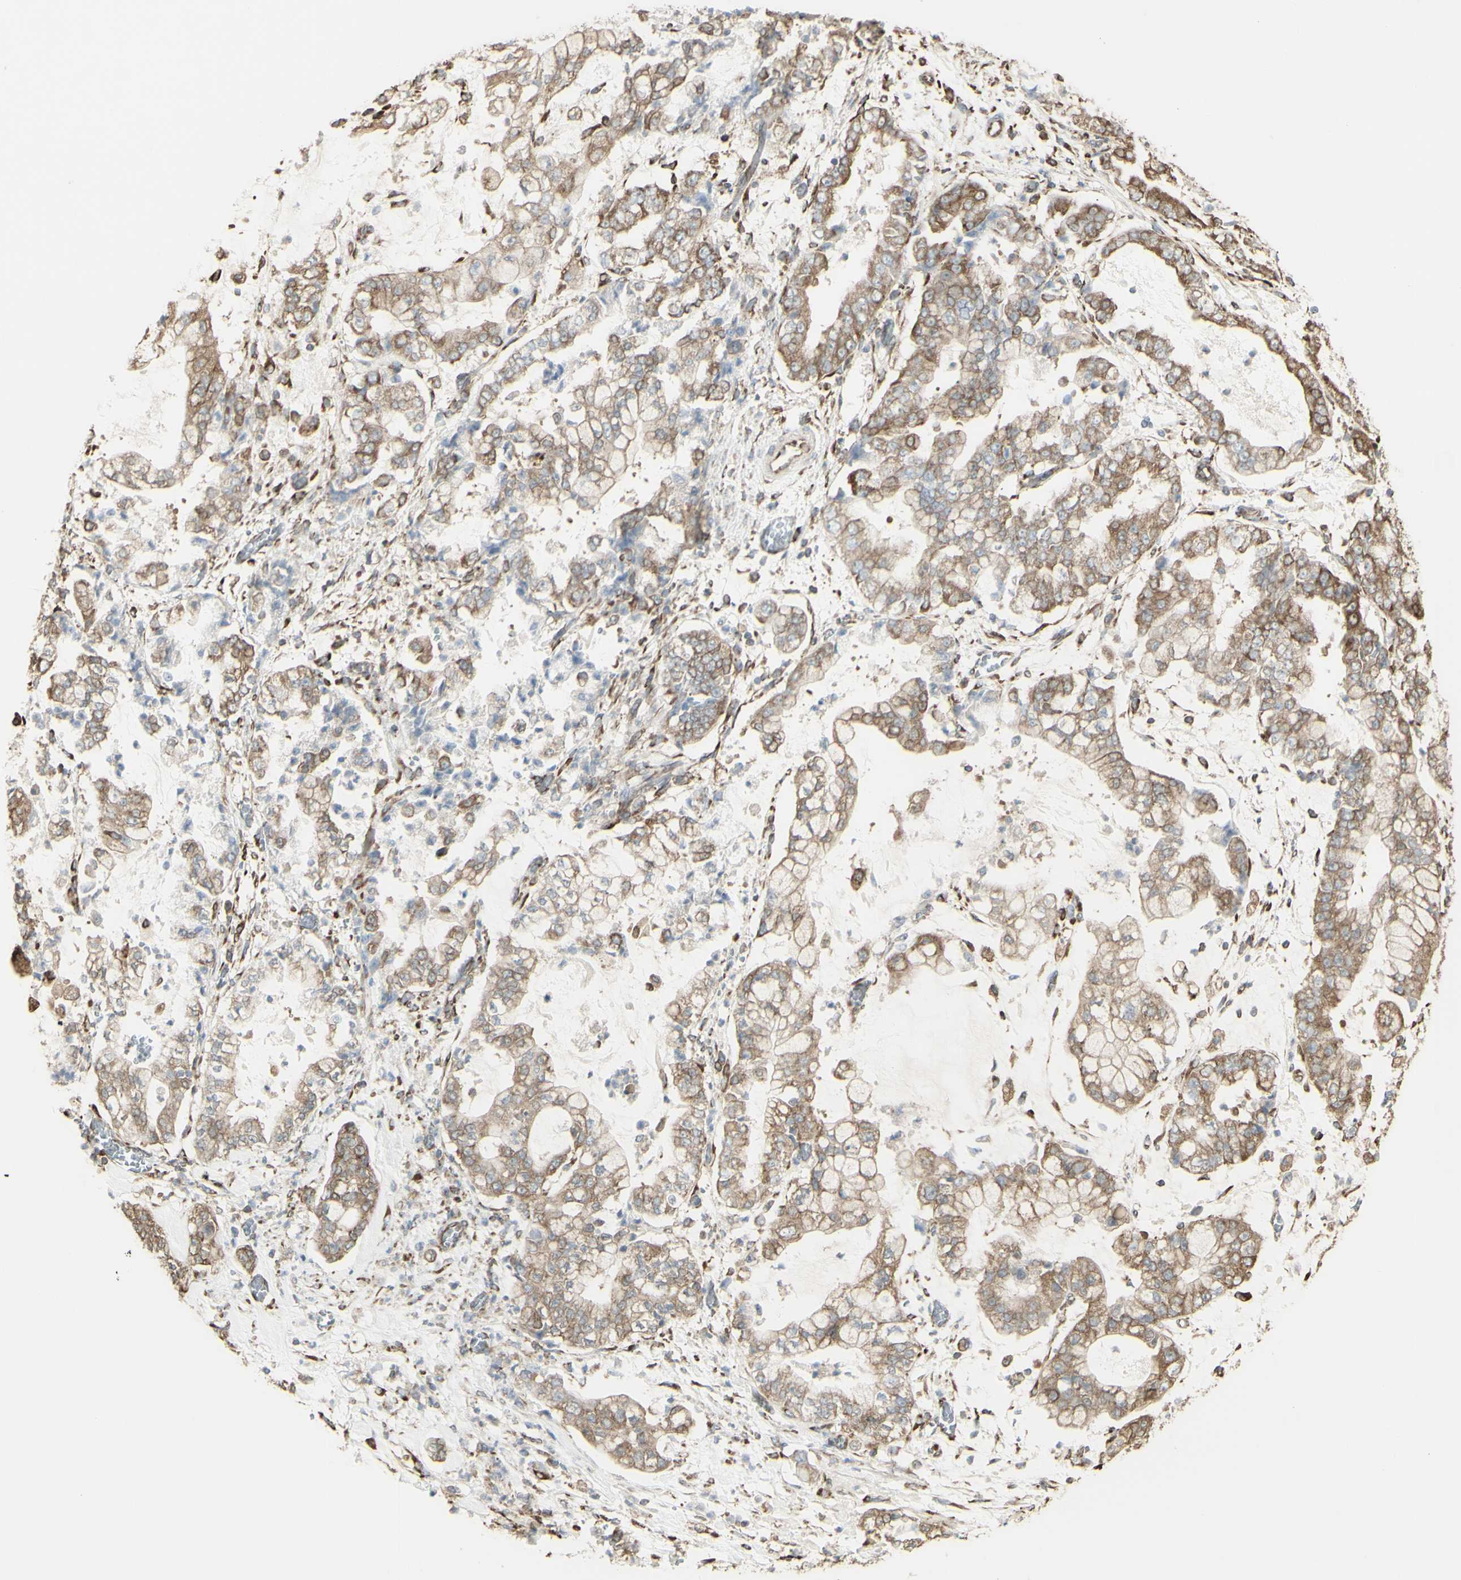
{"staining": {"intensity": "moderate", "quantity": ">75%", "location": "cytoplasmic/membranous"}, "tissue": "stomach cancer", "cell_type": "Tumor cells", "image_type": "cancer", "snomed": [{"axis": "morphology", "description": "Adenocarcinoma, NOS"}, {"axis": "topography", "description": "Stomach"}], "caption": "About >75% of tumor cells in human adenocarcinoma (stomach) show moderate cytoplasmic/membranous protein staining as visualized by brown immunohistochemical staining.", "gene": "EEF1B2", "patient": {"sex": "male", "age": 76}}